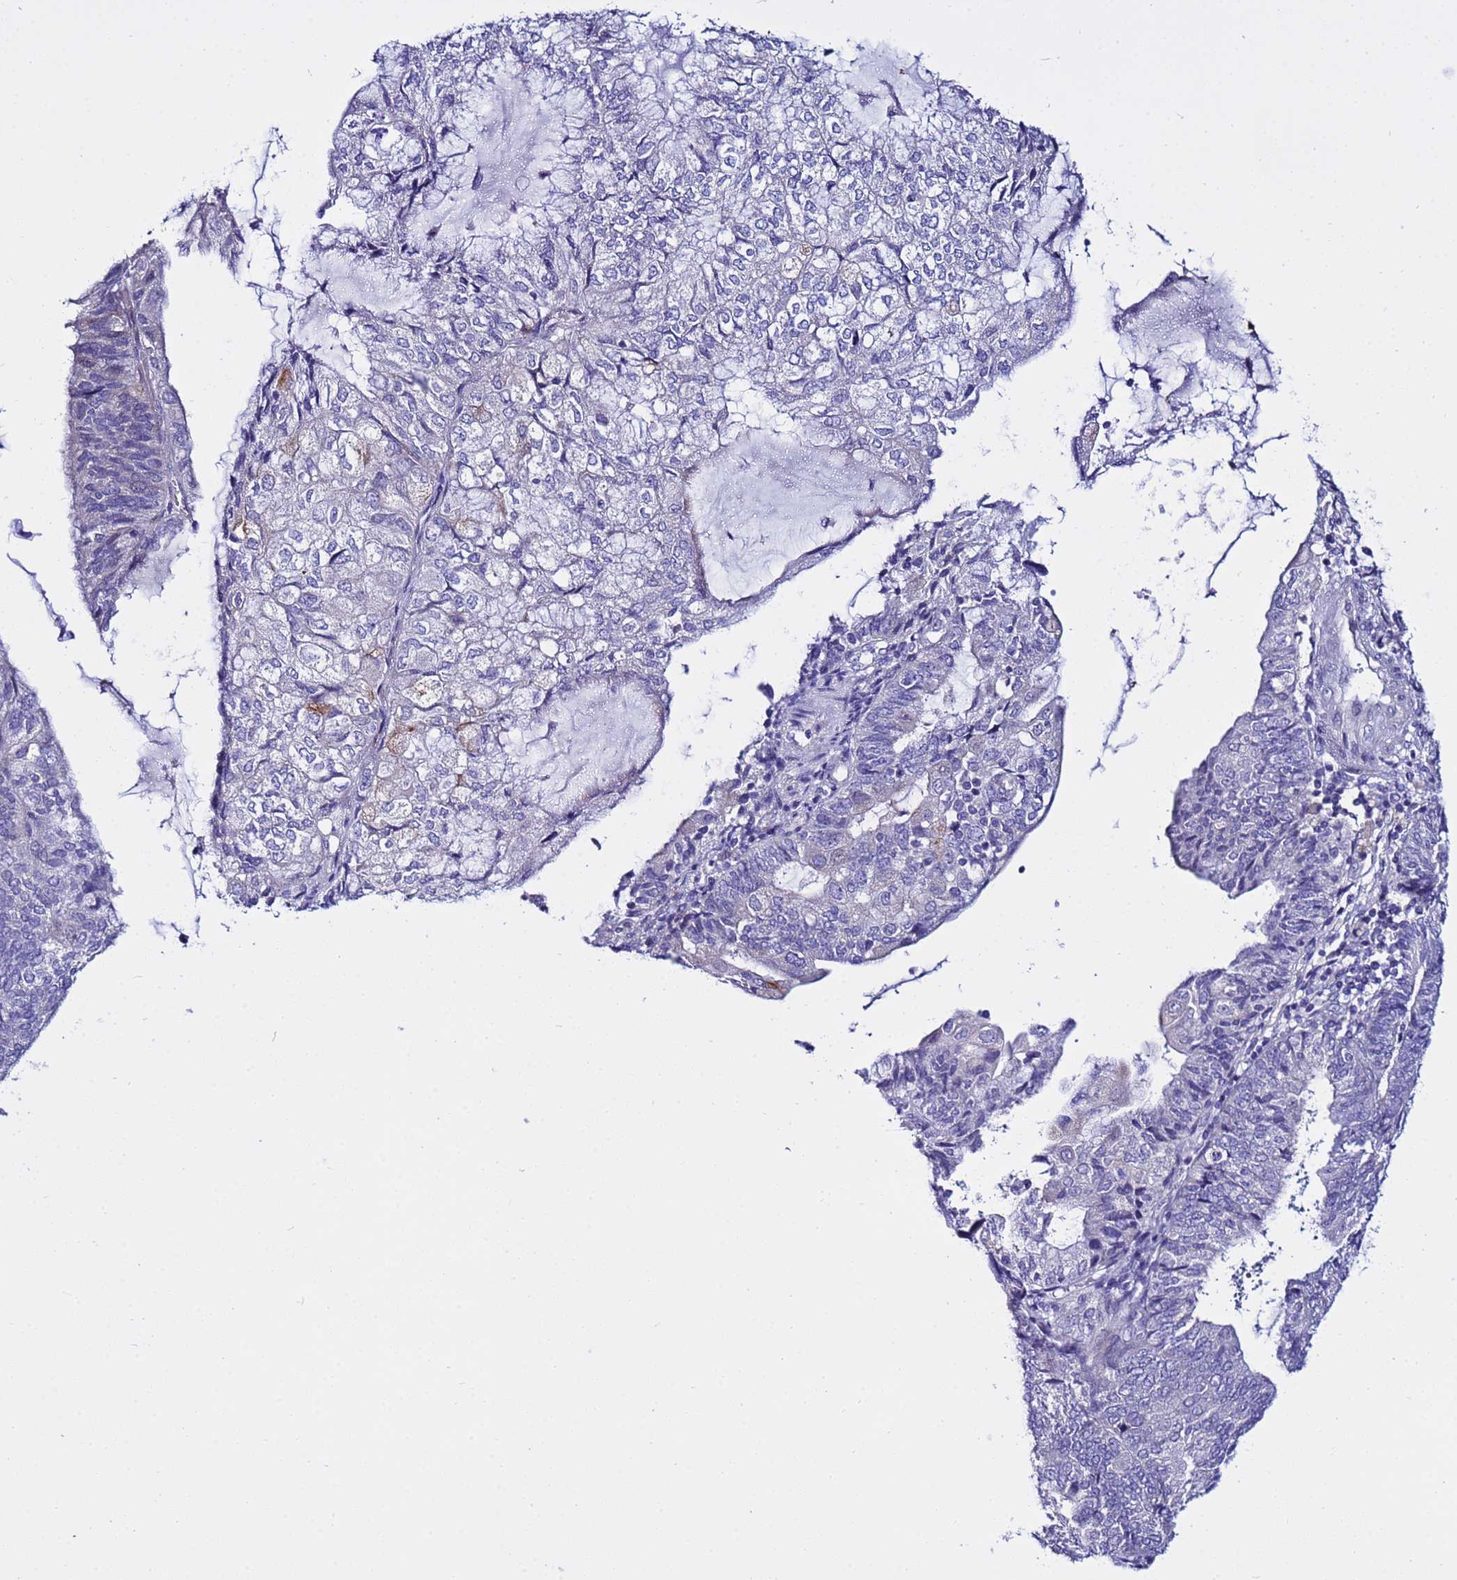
{"staining": {"intensity": "negative", "quantity": "none", "location": "none"}, "tissue": "endometrial cancer", "cell_type": "Tumor cells", "image_type": "cancer", "snomed": [{"axis": "morphology", "description": "Adenocarcinoma, NOS"}, {"axis": "topography", "description": "Endometrium"}], "caption": "An image of endometrial adenocarcinoma stained for a protein exhibits no brown staining in tumor cells. (DAB (3,3'-diaminobenzidine) immunohistochemistry (IHC) with hematoxylin counter stain).", "gene": "IGSF11", "patient": {"sex": "female", "age": 81}}